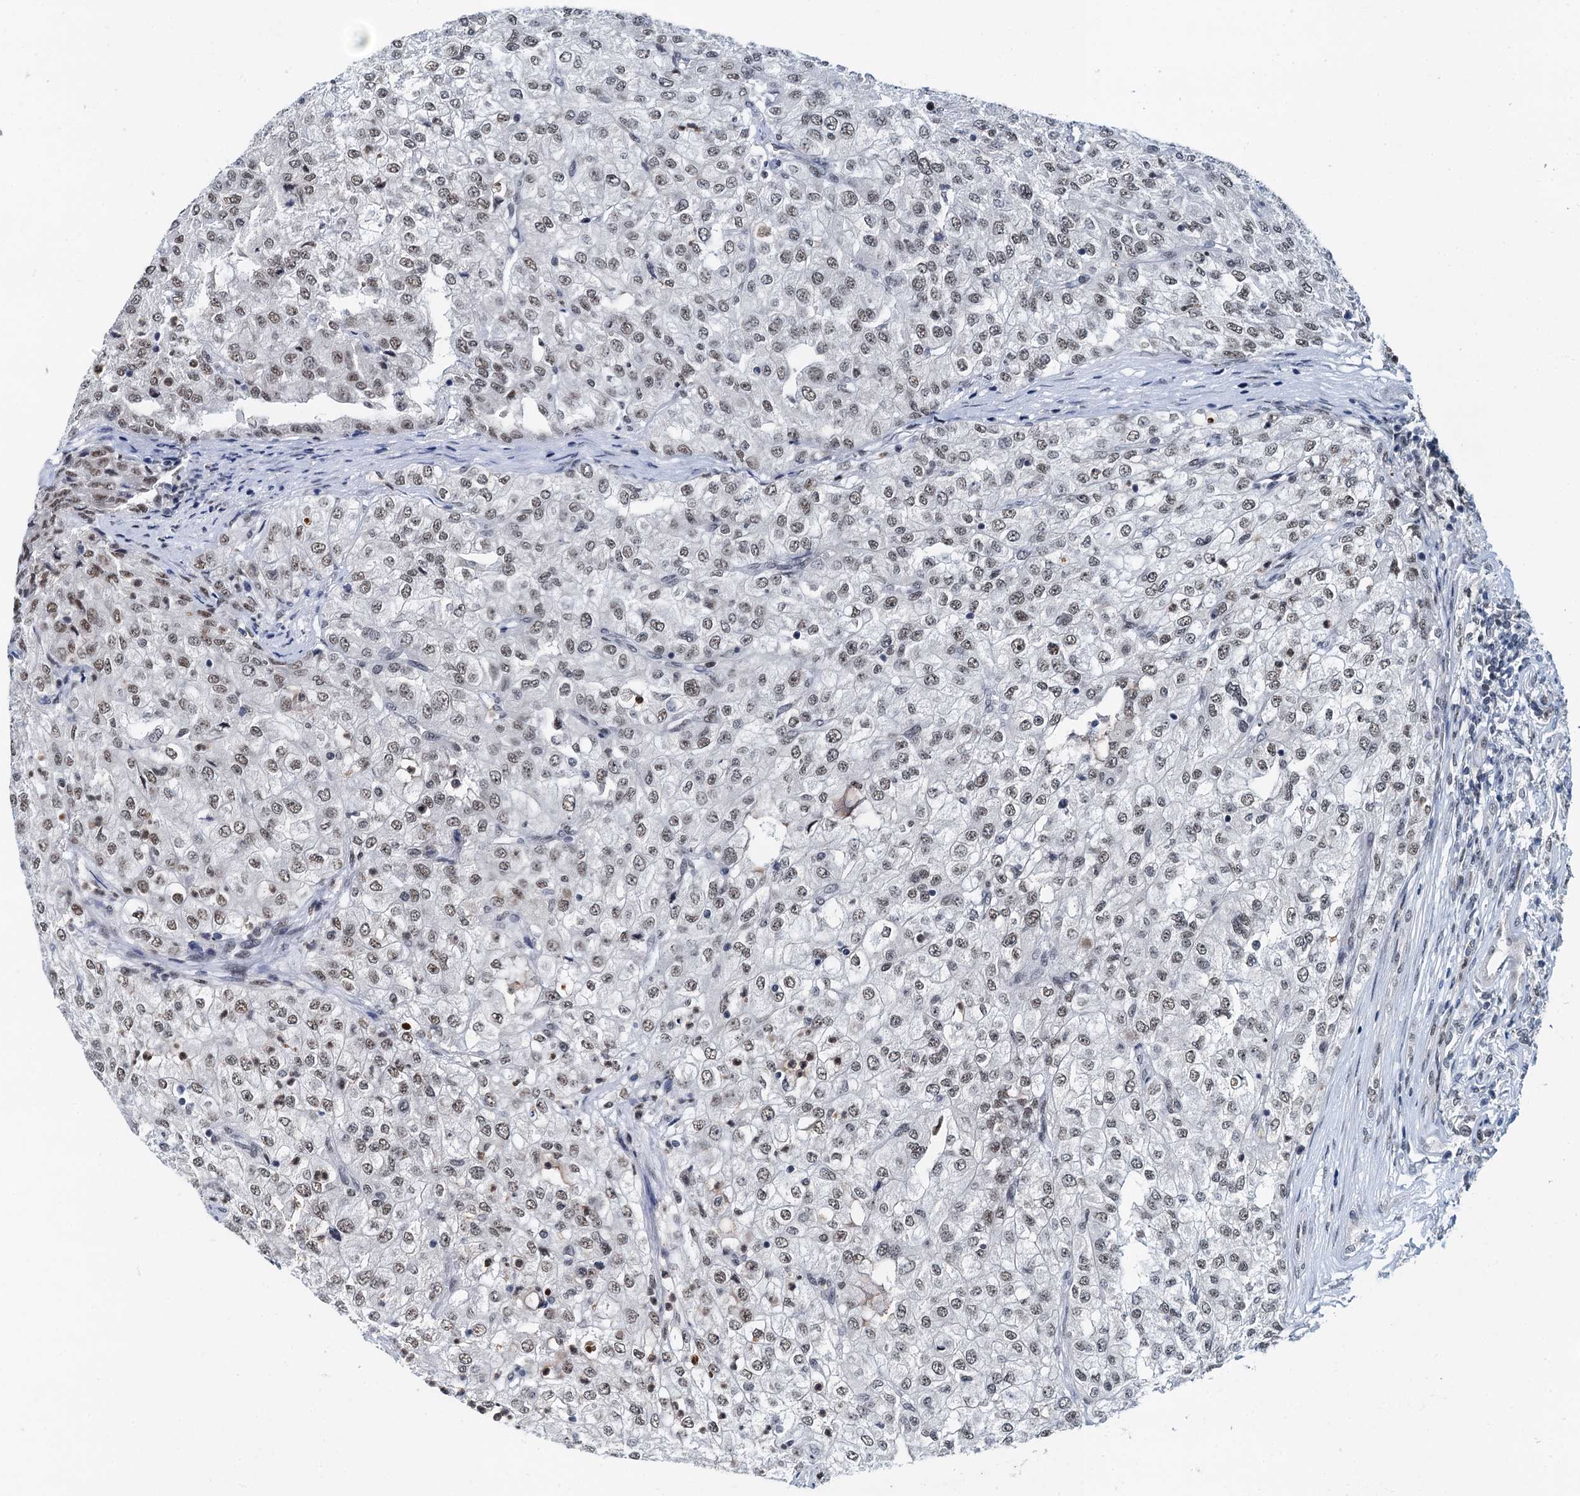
{"staining": {"intensity": "weak", "quantity": ">75%", "location": "nuclear"}, "tissue": "renal cancer", "cell_type": "Tumor cells", "image_type": "cancer", "snomed": [{"axis": "morphology", "description": "Adenocarcinoma, NOS"}, {"axis": "topography", "description": "Kidney"}], "caption": "Renal cancer stained for a protein (brown) reveals weak nuclear positive staining in approximately >75% of tumor cells.", "gene": "SNRPD1", "patient": {"sex": "female", "age": 54}}